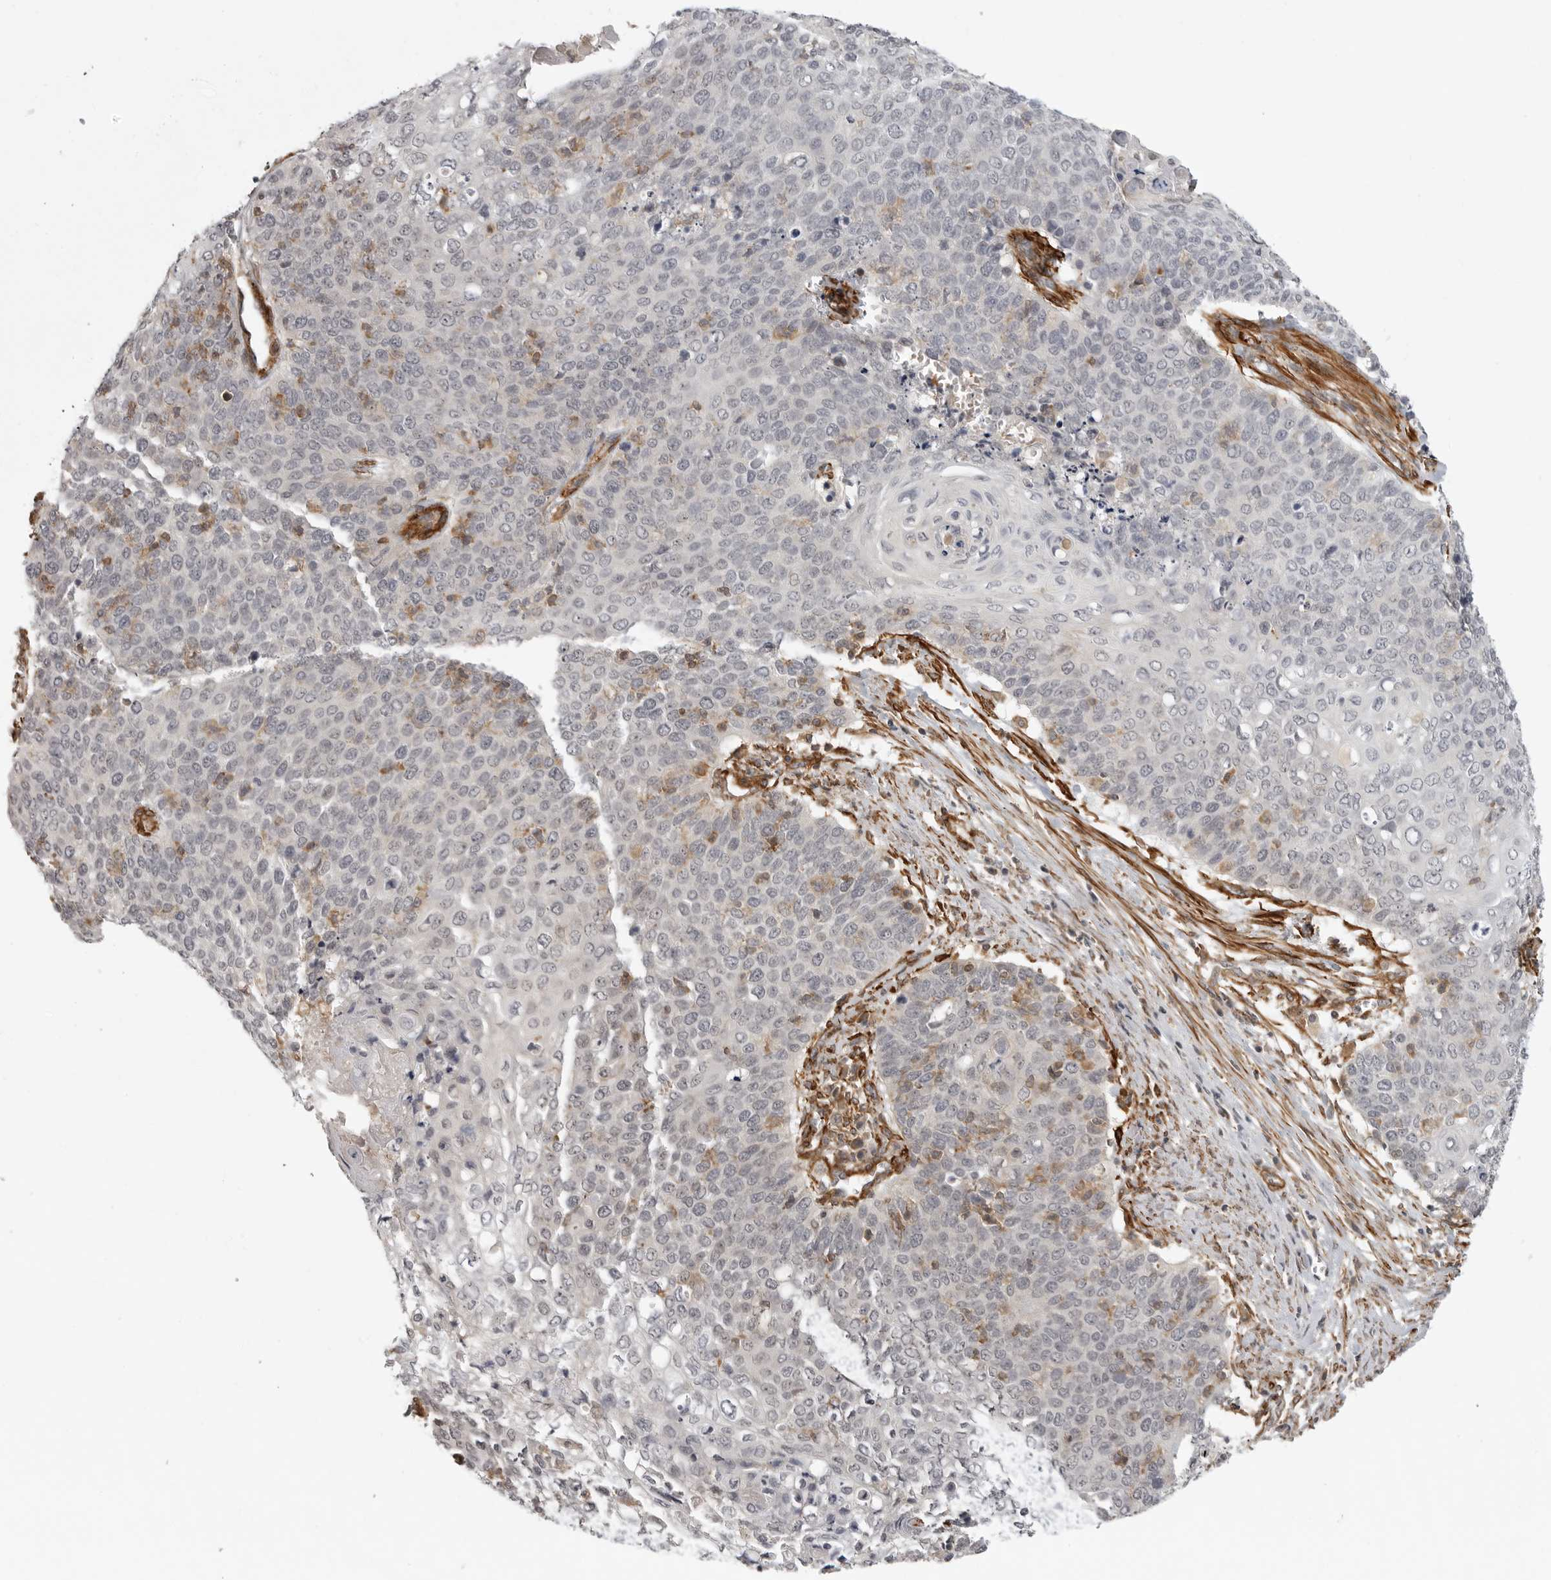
{"staining": {"intensity": "negative", "quantity": "none", "location": "none"}, "tissue": "cervical cancer", "cell_type": "Tumor cells", "image_type": "cancer", "snomed": [{"axis": "morphology", "description": "Squamous cell carcinoma, NOS"}, {"axis": "topography", "description": "Cervix"}], "caption": "Protein analysis of squamous cell carcinoma (cervical) exhibits no significant staining in tumor cells.", "gene": "TUT4", "patient": {"sex": "female", "age": 39}}